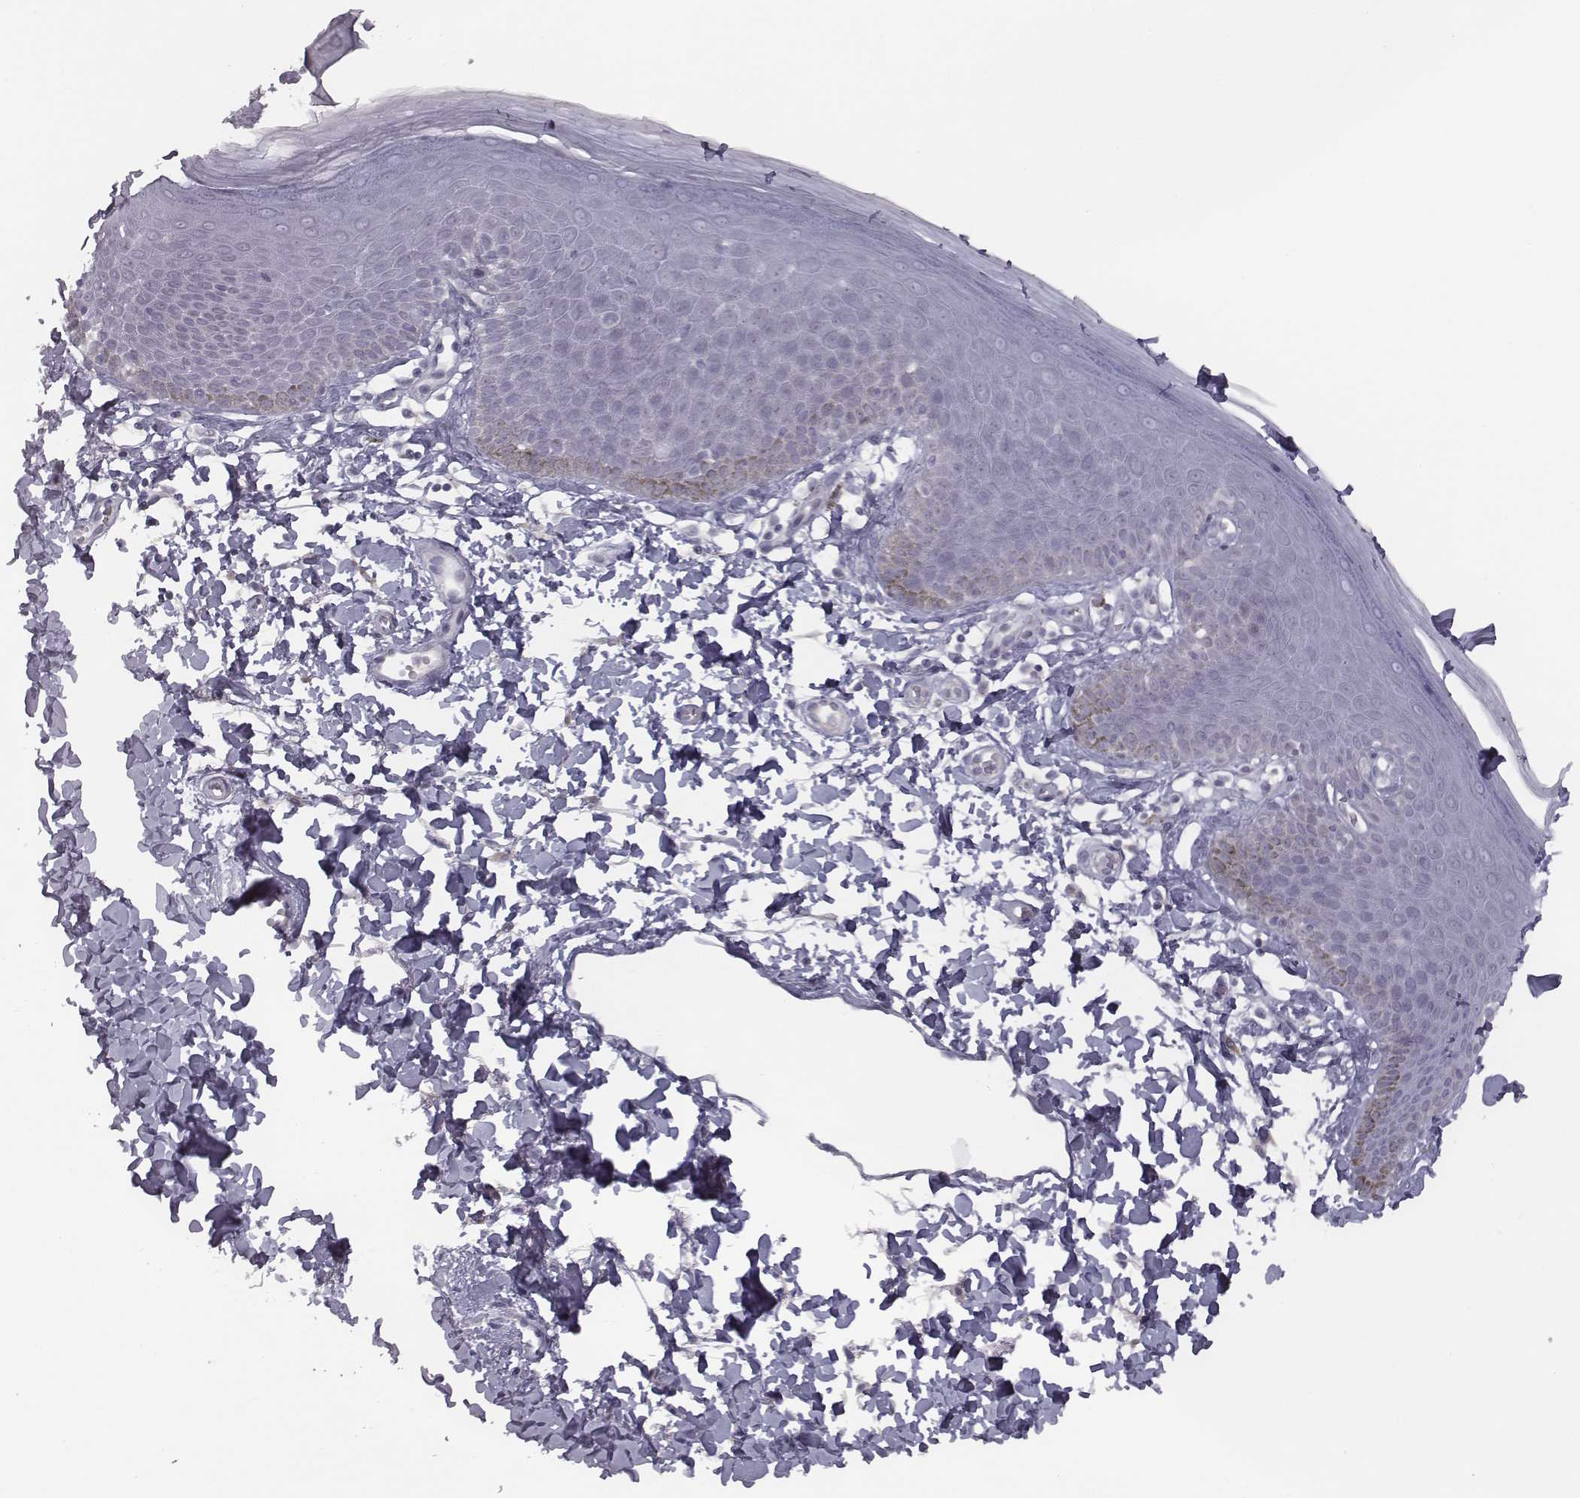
{"staining": {"intensity": "negative", "quantity": "none", "location": "none"}, "tissue": "skin", "cell_type": "Epidermal cells", "image_type": "normal", "snomed": [{"axis": "morphology", "description": "Normal tissue, NOS"}, {"axis": "topography", "description": "Anal"}], "caption": "High magnification brightfield microscopy of unremarkable skin stained with DAB (brown) and counterstained with hematoxylin (blue): epidermal cells show no significant staining. Brightfield microscopy of immunohistochemistry (IHC) stained with DAB (3,3'-diaminobenzidine) (brown) and hematoxylin (blue), captured at high magnification.", "gene": "SEPTIN14", "patient": {"sex": "male", "age": 53}}